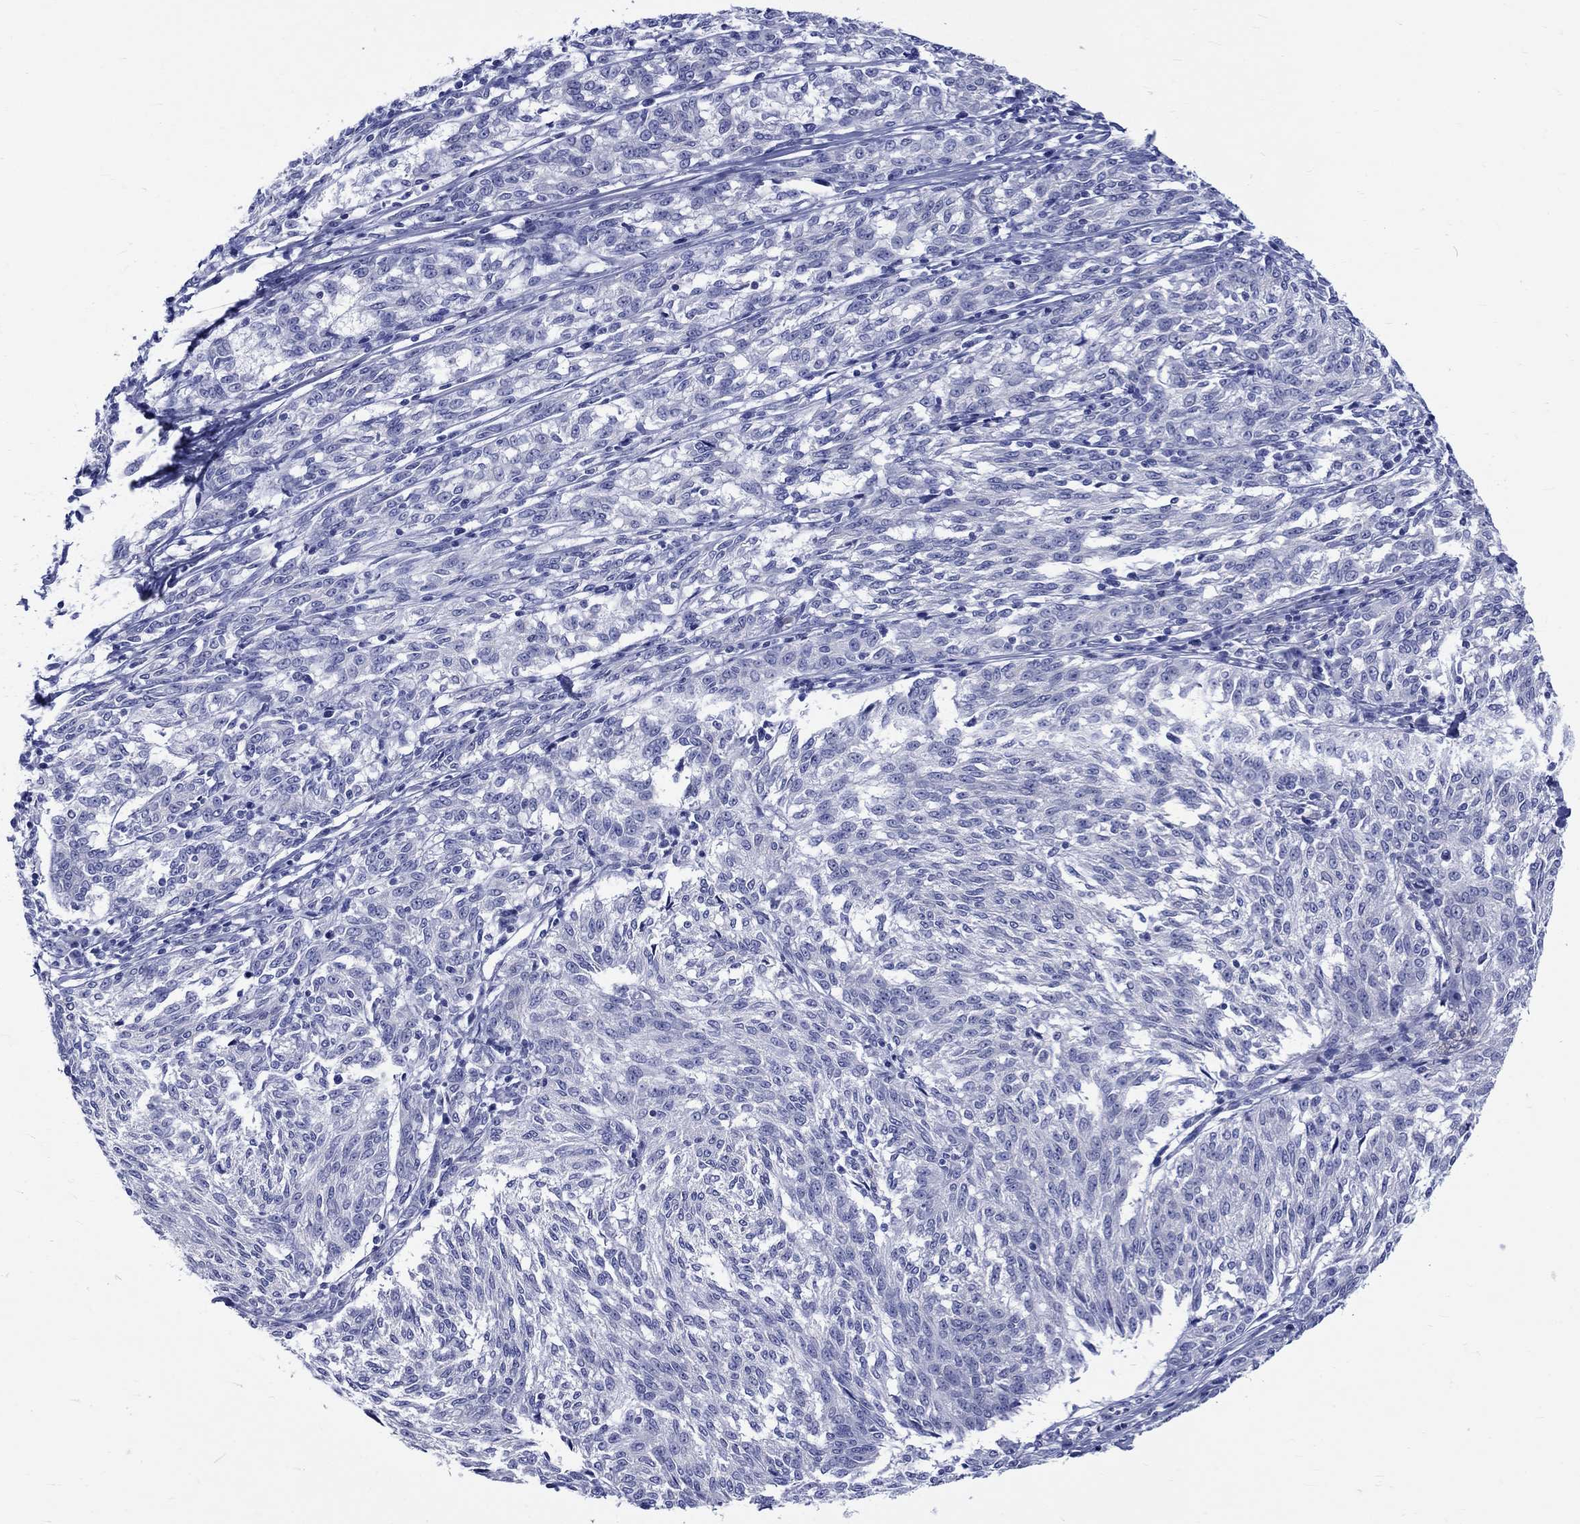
{"staining": {"intensity": "negative", "quantity": "none", "location": "none"}, "tissue": "melanoma", "cell_type": "Tumor cells", "image_type": "cancer", "snomed": [{"axis": "morphology", "description": "Malignant melanoma, NOS"}, {"axis": "topography", "description": "Skin"}], "caption": "Human malignant melanoma stained for a protein using immunohistochemistry displays no staining in tumor cells.", "gene": "SH2D7", "patient": {"sex": "female", "age": 72}}